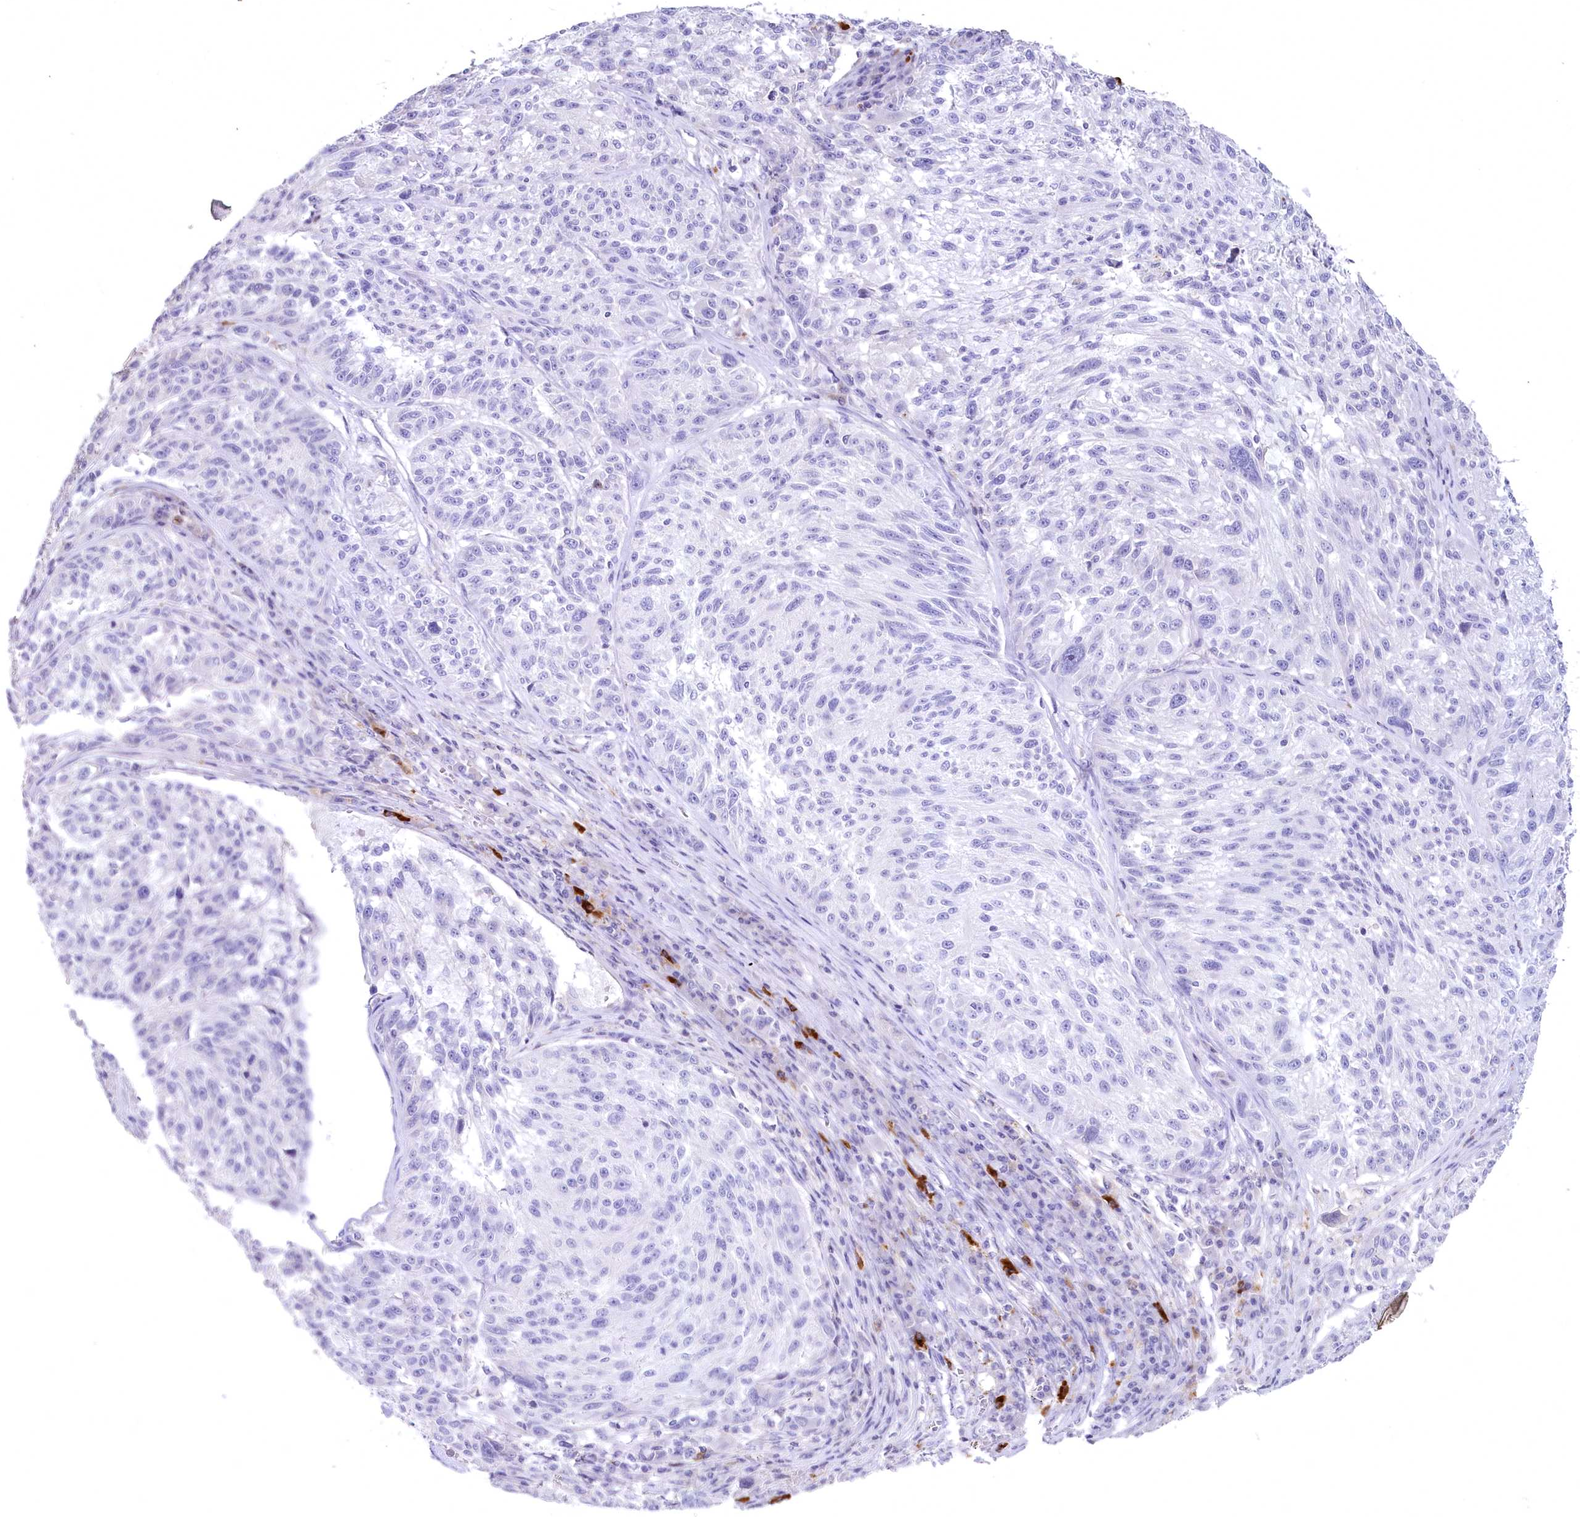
{"staining": {"intensity": "negative", "quantity": "none", "location": "none"}, "tissue": "melanoma", "cell_type": "Tumor cells", "image_type": "cancer", "snomed": [{"axis": "morphology", "description": "Malignant melanoma, NOS"}, {"axis": "topography", "description": "Skin"}], "caption": "Human malignant melanoma stained for a protein using immunohistochemistry (IHC) demonstrates no staining in tumor cells.", "gene": "MYOZ1", "patient": {"sex": "male", "age": 53}}